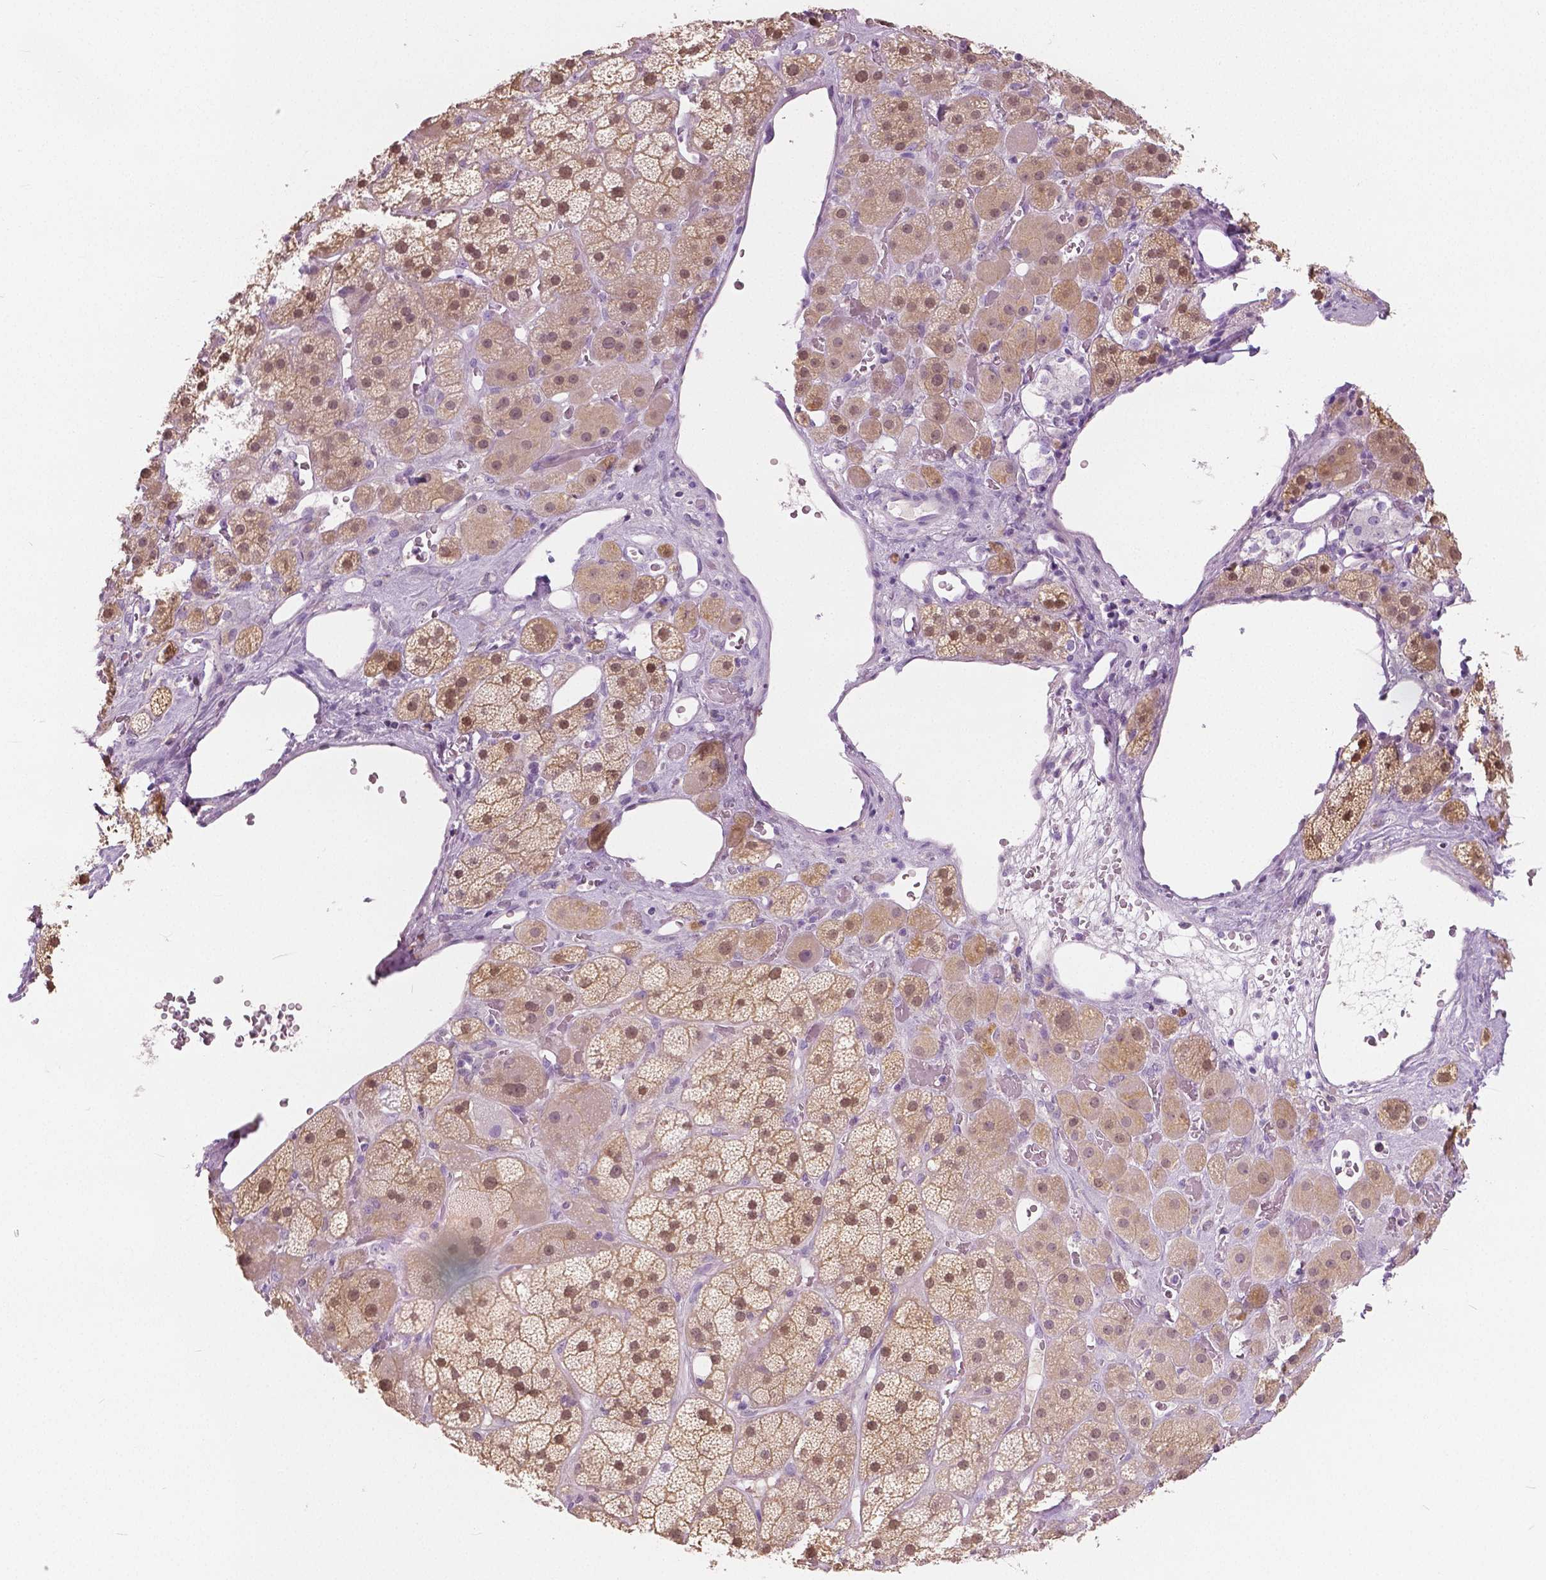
{"staining": {"intensity": "moderate", "quantity": ">75%", "location": "cytoplasmic/membranous,nuclear"}, "tissue": "adrenal gland", "cell_type": "Glandular cells", "image_type": "normal", "snomed": [{"axis": "morphology", "description": "Normal tissue, NOS"}, {"axis": "topography", "description": "Adrenal gland"}], "caption": "Adrenal gland stained with IHC demonstrates moderate cytoplasmic/membranous,nuclear positivity in about >75% of glandular cells. The protein of interest is shown in brown color, while the nuclei are stained blue.", "gene": "GALM", "patient": {"sex": "male", "age": 57}}